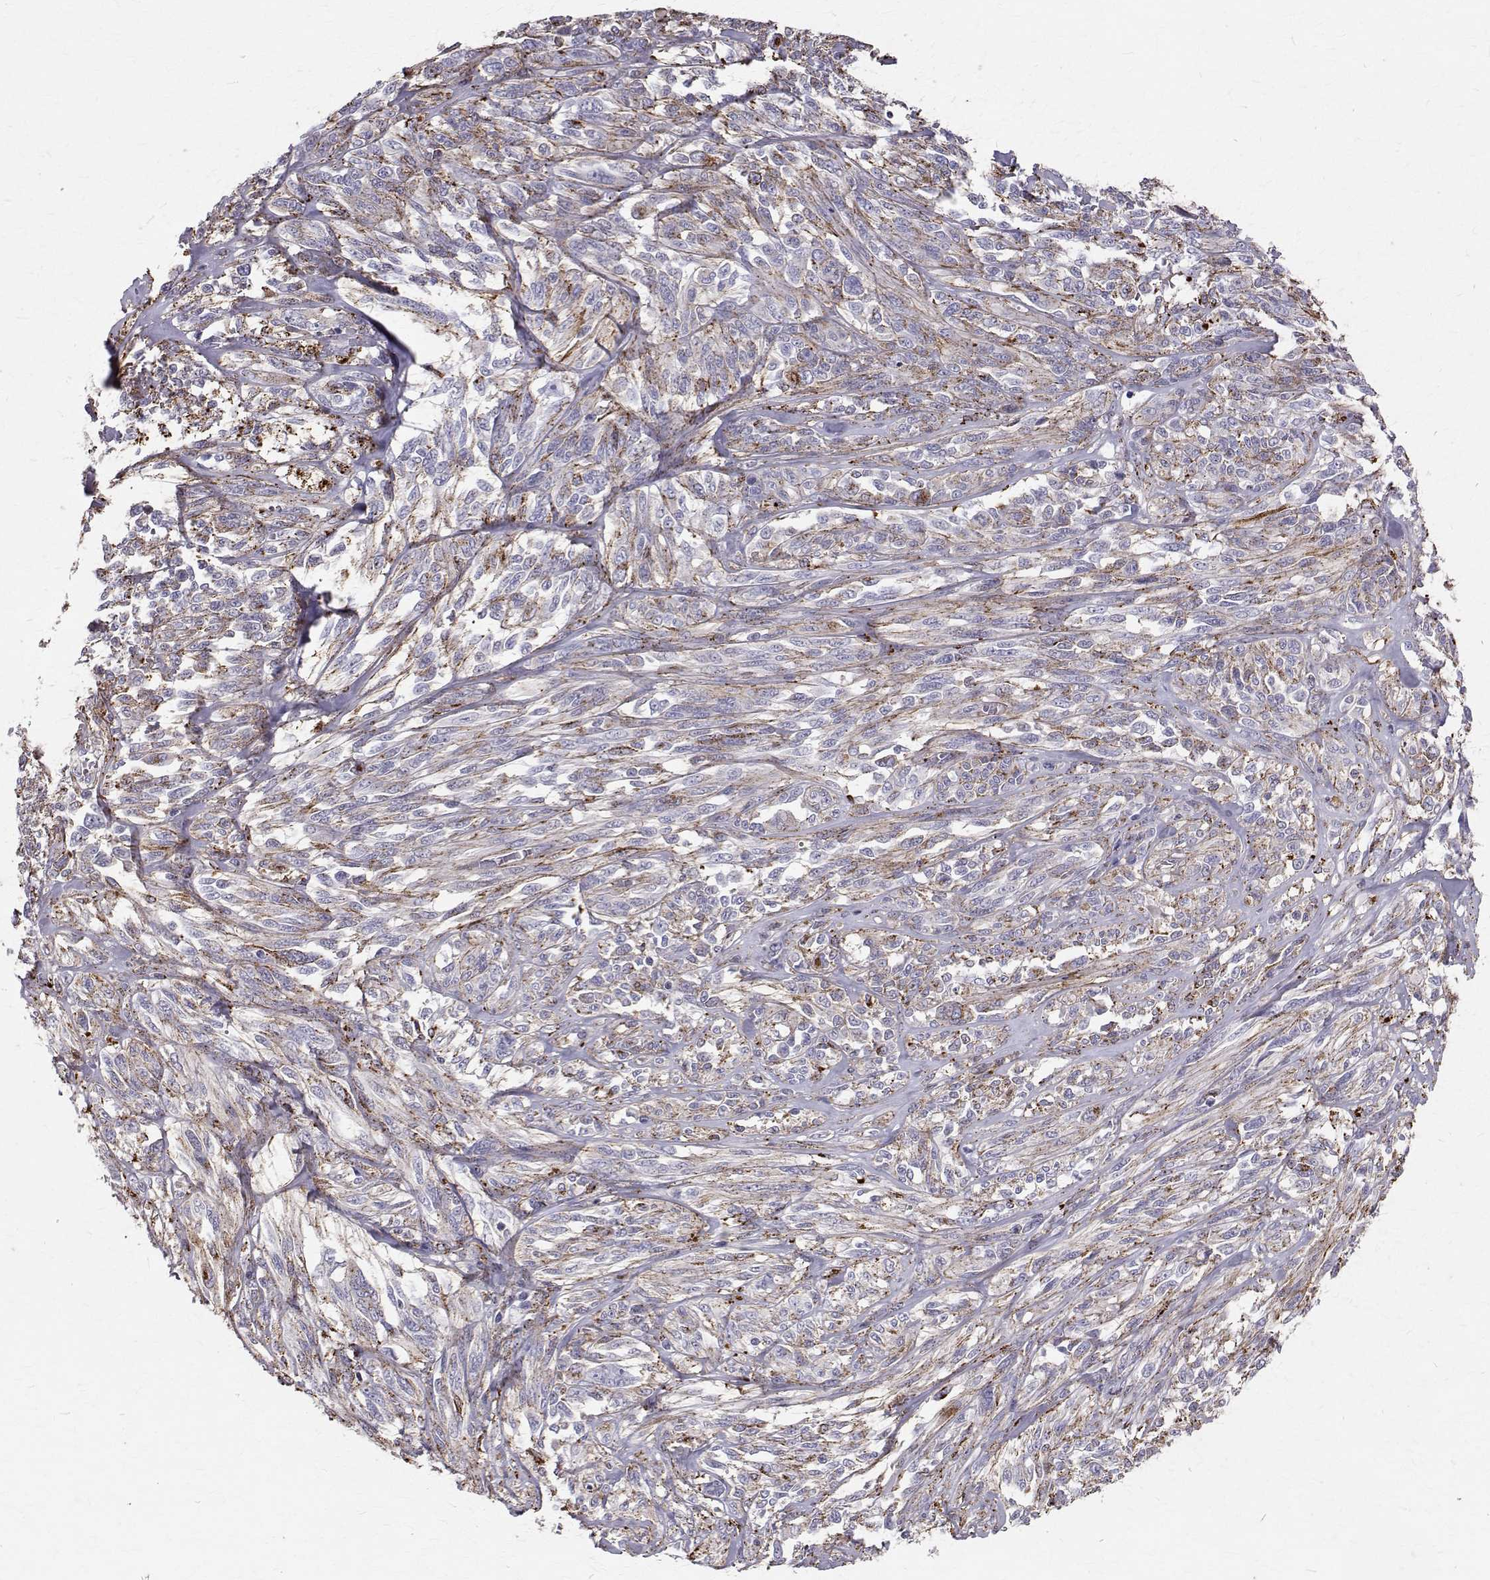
{"staining": {"intensity": "negative", "quantity": "none", "location": "none"}, "tissue": "melanoma", "cell_type": "Tumor cells", "image_type": "cancer", "snomed": [{"axis": "morphology", "description": "Malignant melanoma, NOS"}, {"axis": "topography", "description": "Skin"}], "caption": "Tumor cells are negative for protein expression in human malignant melanoma. Nuclei are stained in blue.", "gene": "TPP1", "patient": {"sex": "female", "age": 91}}